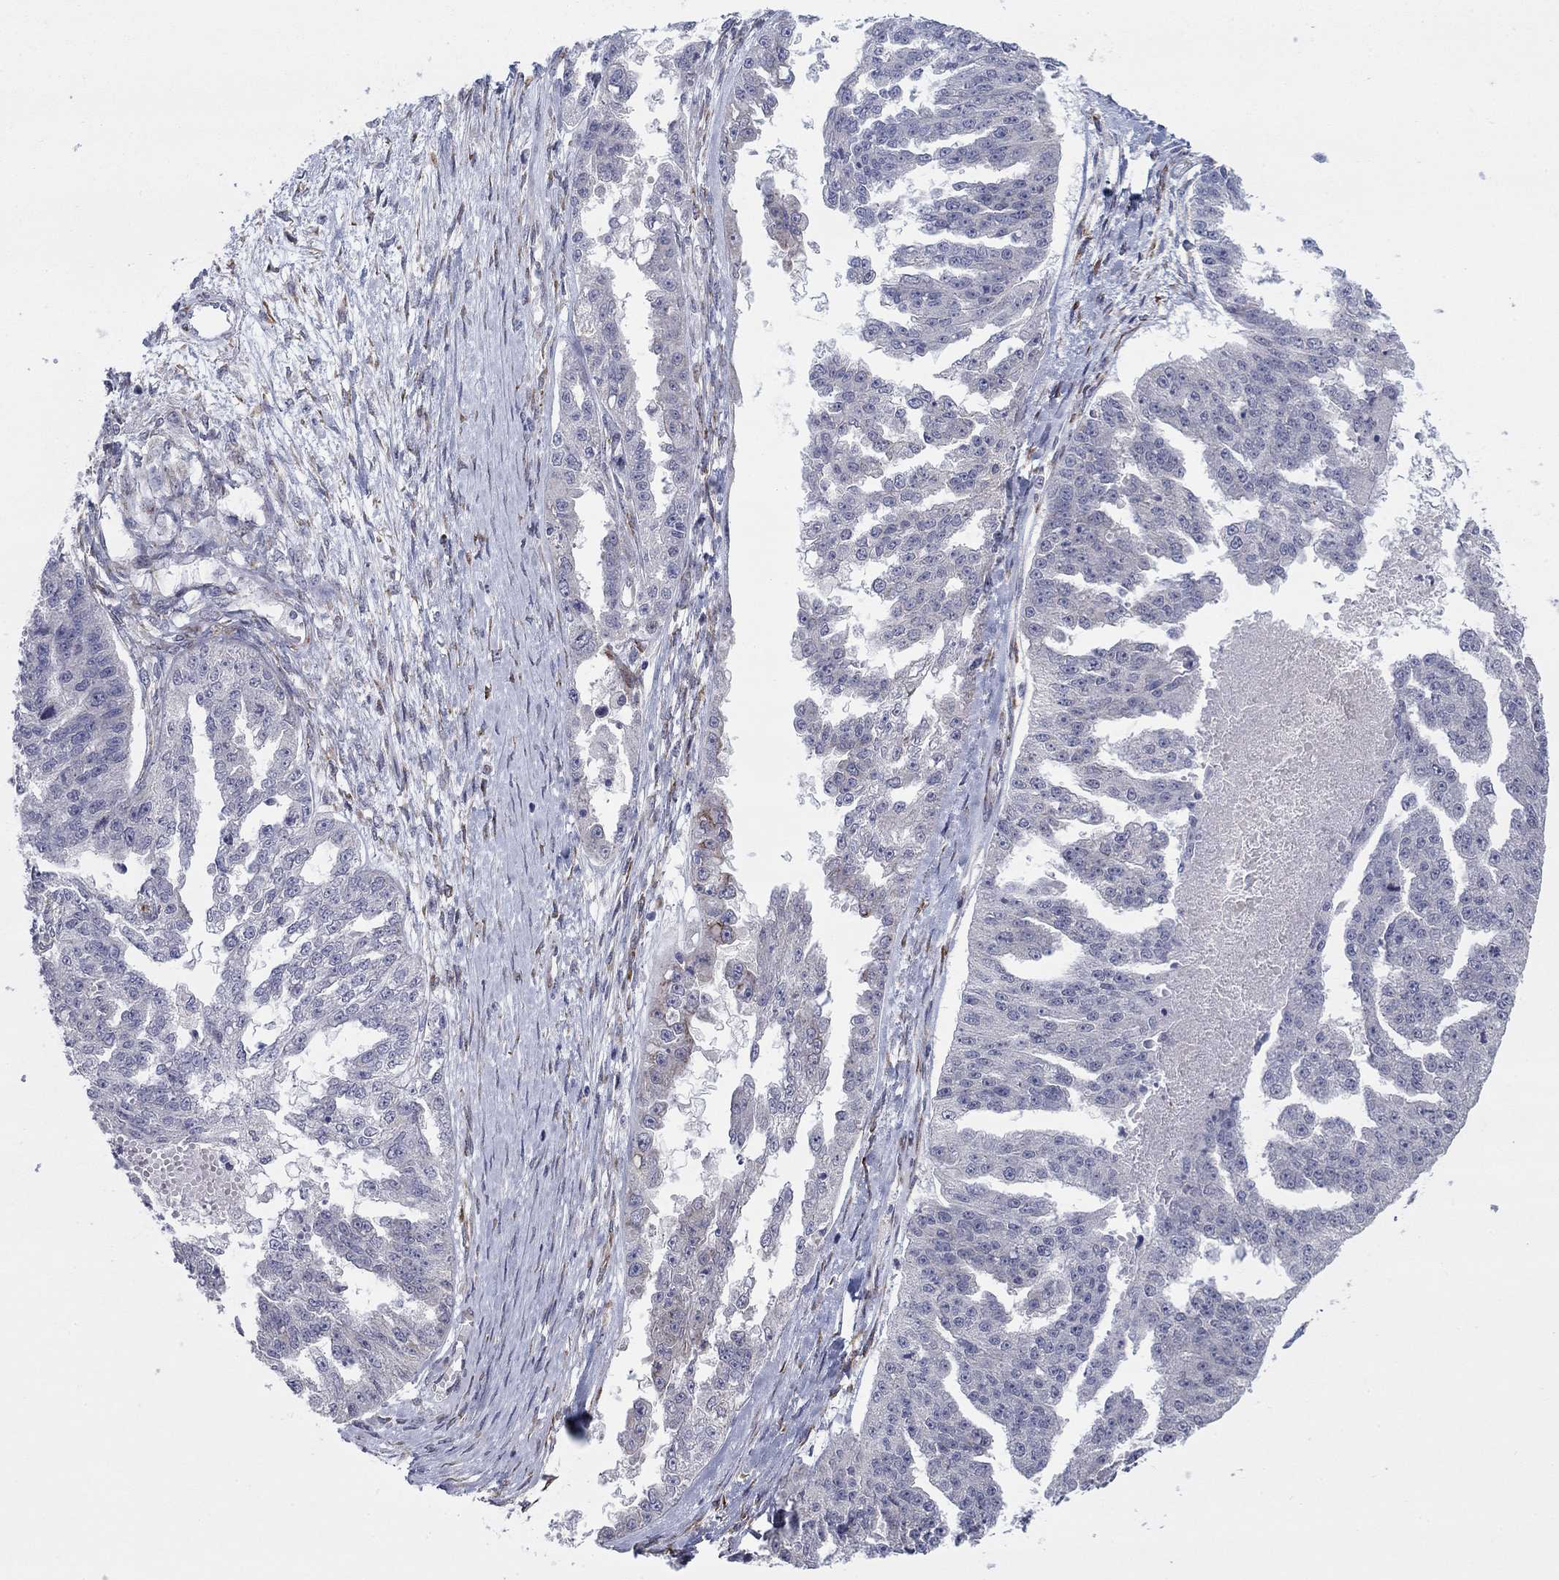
{"staining": {"intensity": "negative", "quantity": "none", "location": "none"}, "tissue": "ovarian cancer", "cell_type": "Tumor cells", "image_type": "cancer", "snomed": [{"axis": "morphology", "description": "Cystadenocarcinoma, serous, NOS"}, {"axis": "topography", "description": "Ovary"}], "caption": "A high-resolution image shows IHC staining of ovarian cancer, which exhibits no significant positivity in tumor cells.", "gene": "TTC21B", "patient": {"sex": "female", "age": 58}}